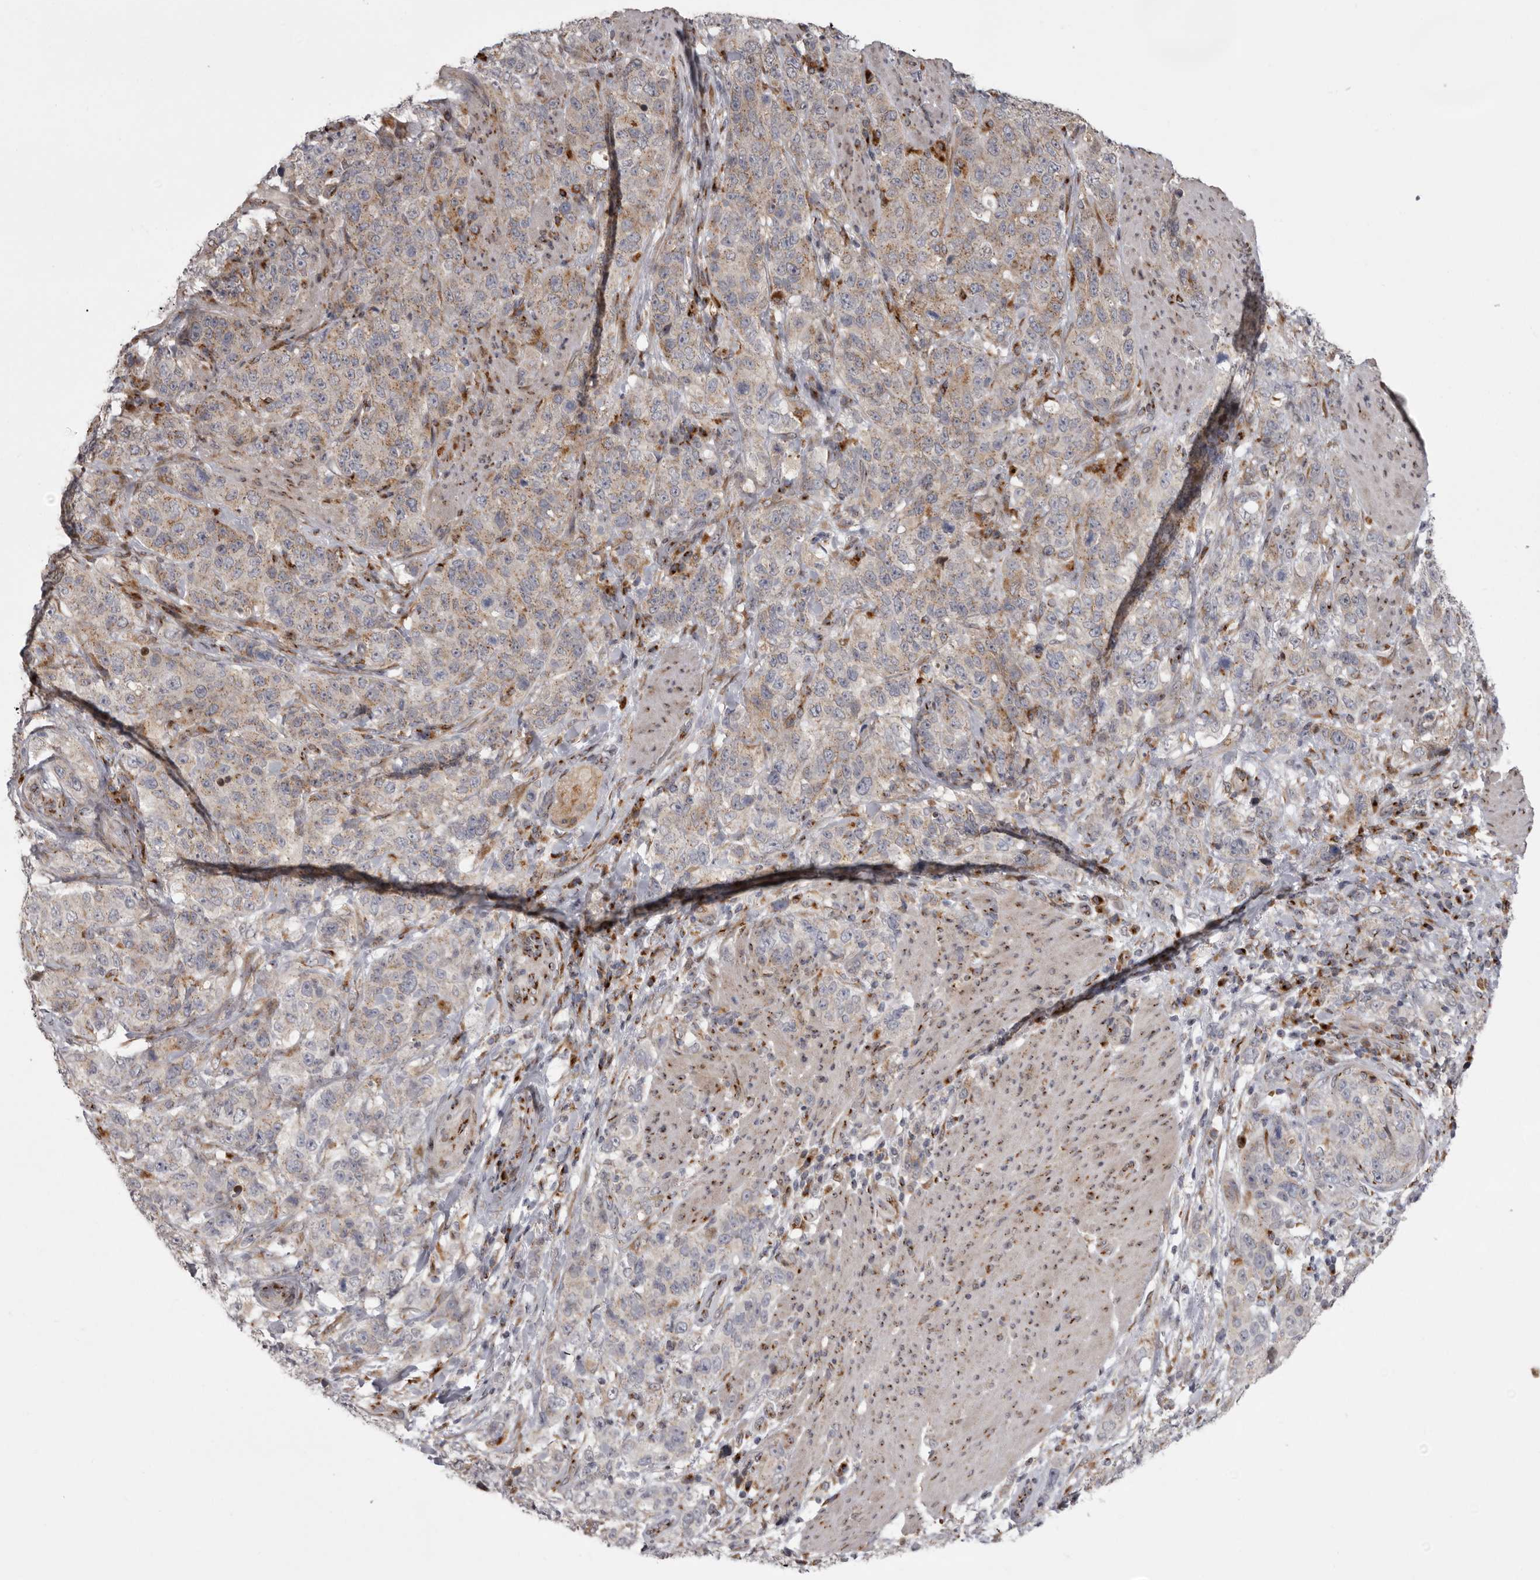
{"staining": {"intensity": "weak", "quantity": ">75%", "location": "cytoplasmic/membranous"}, "tissue": "stomach cancer", "cell_type": "Tumor cells", "image_type": "cancer", "snomed": [{"axis": "morphology", "description": "Adenocarcinoma, NOS"}, {"axis": "topography", "description": "Stomach"}], "caption": "Stomach cancer tissue displays weak cytoplasmic/membranous expression in about >75% of tumor cells, visualized by immunohistochemistry. (Brightfield microscopy of DAB IHC at high magnification).", "gene": "WDR47", "patient": {"sex": "male", "age": 48}}